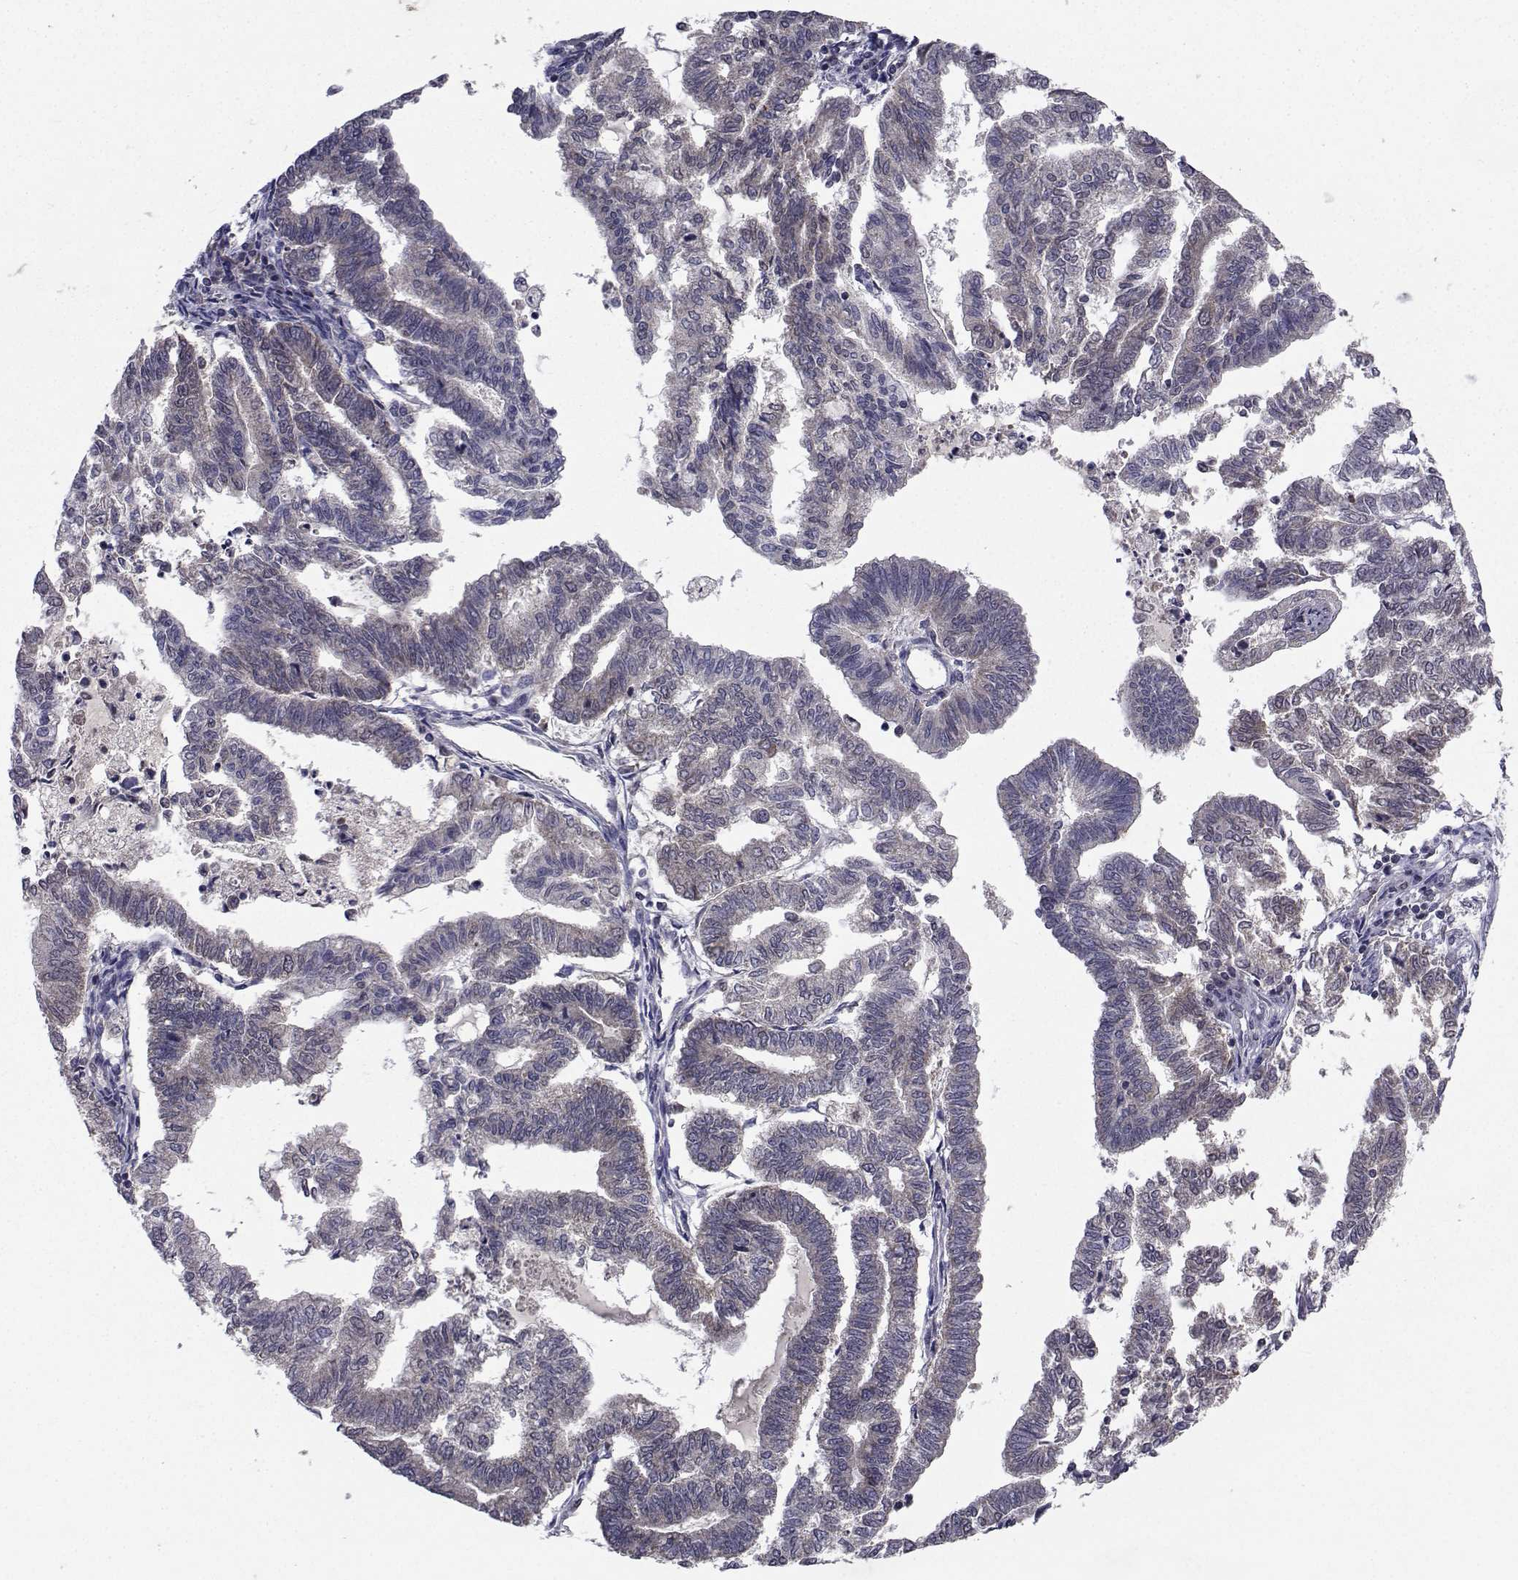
{"staining": {"intensity": "negative", "quantity": "none", "location": "none"}, "tissue": "endometrial cancer", "cell_type": "Tumor cells", "image_type": "cancer", "snomed": [{"axis": "morphology", "description": "Adenocarcinoma, NOS"}, {"axis": "topography", "description": "Endometrium"}], "caption": "Immunohistochemistry (IHC) micrograph of neoplastic tissue: human endometrial cancer stained with DAB shows no significant protein expression in tumor cells.", "gene": "CYP2S1", "patient": {"sex": "female", "age": 79}}